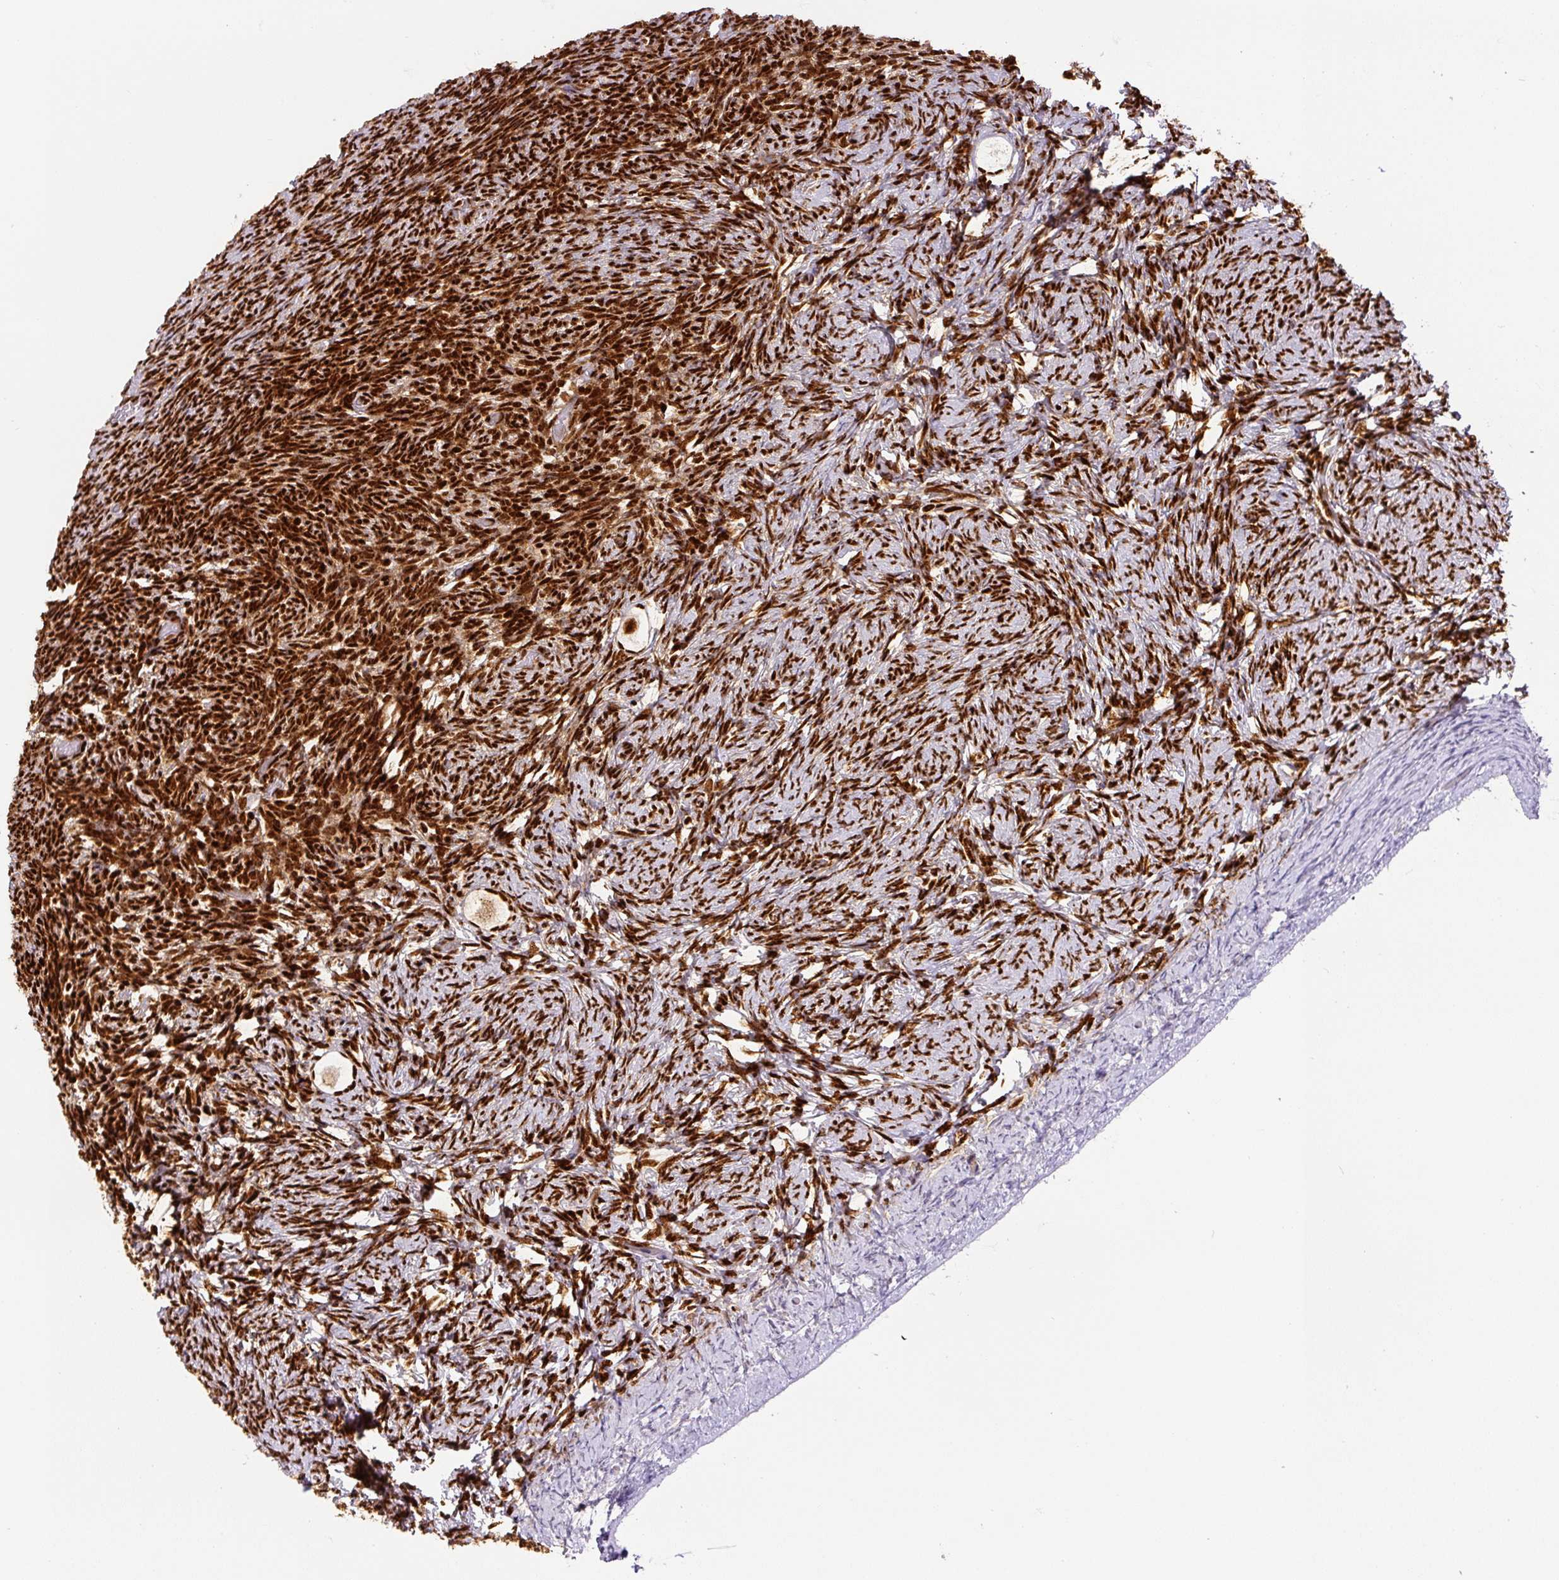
{"staining": {"intensity": "strong", "quantity": ">75%", "location": "nuclear"}, "tissue": "ovary", "cell_type": "Follicle cells", "image_type": "normal", "snomed": [{"axis": "morphology", "description": "Normal tissue, NOS"}, {"axis": "topography", "description": "Ovary"}], "caption": "An immunohistochemistry image of benign tissue is shown. Protein staining in brown labels strong nuclear positivity in ovary within follicle cells. The protein of interest is stained brown, and the nuclei are stained in blue (DAB IHC with brightfield microscopy, high magnification).", "gene": "FUS", "patient": {"sex": "female", "age": 34}}